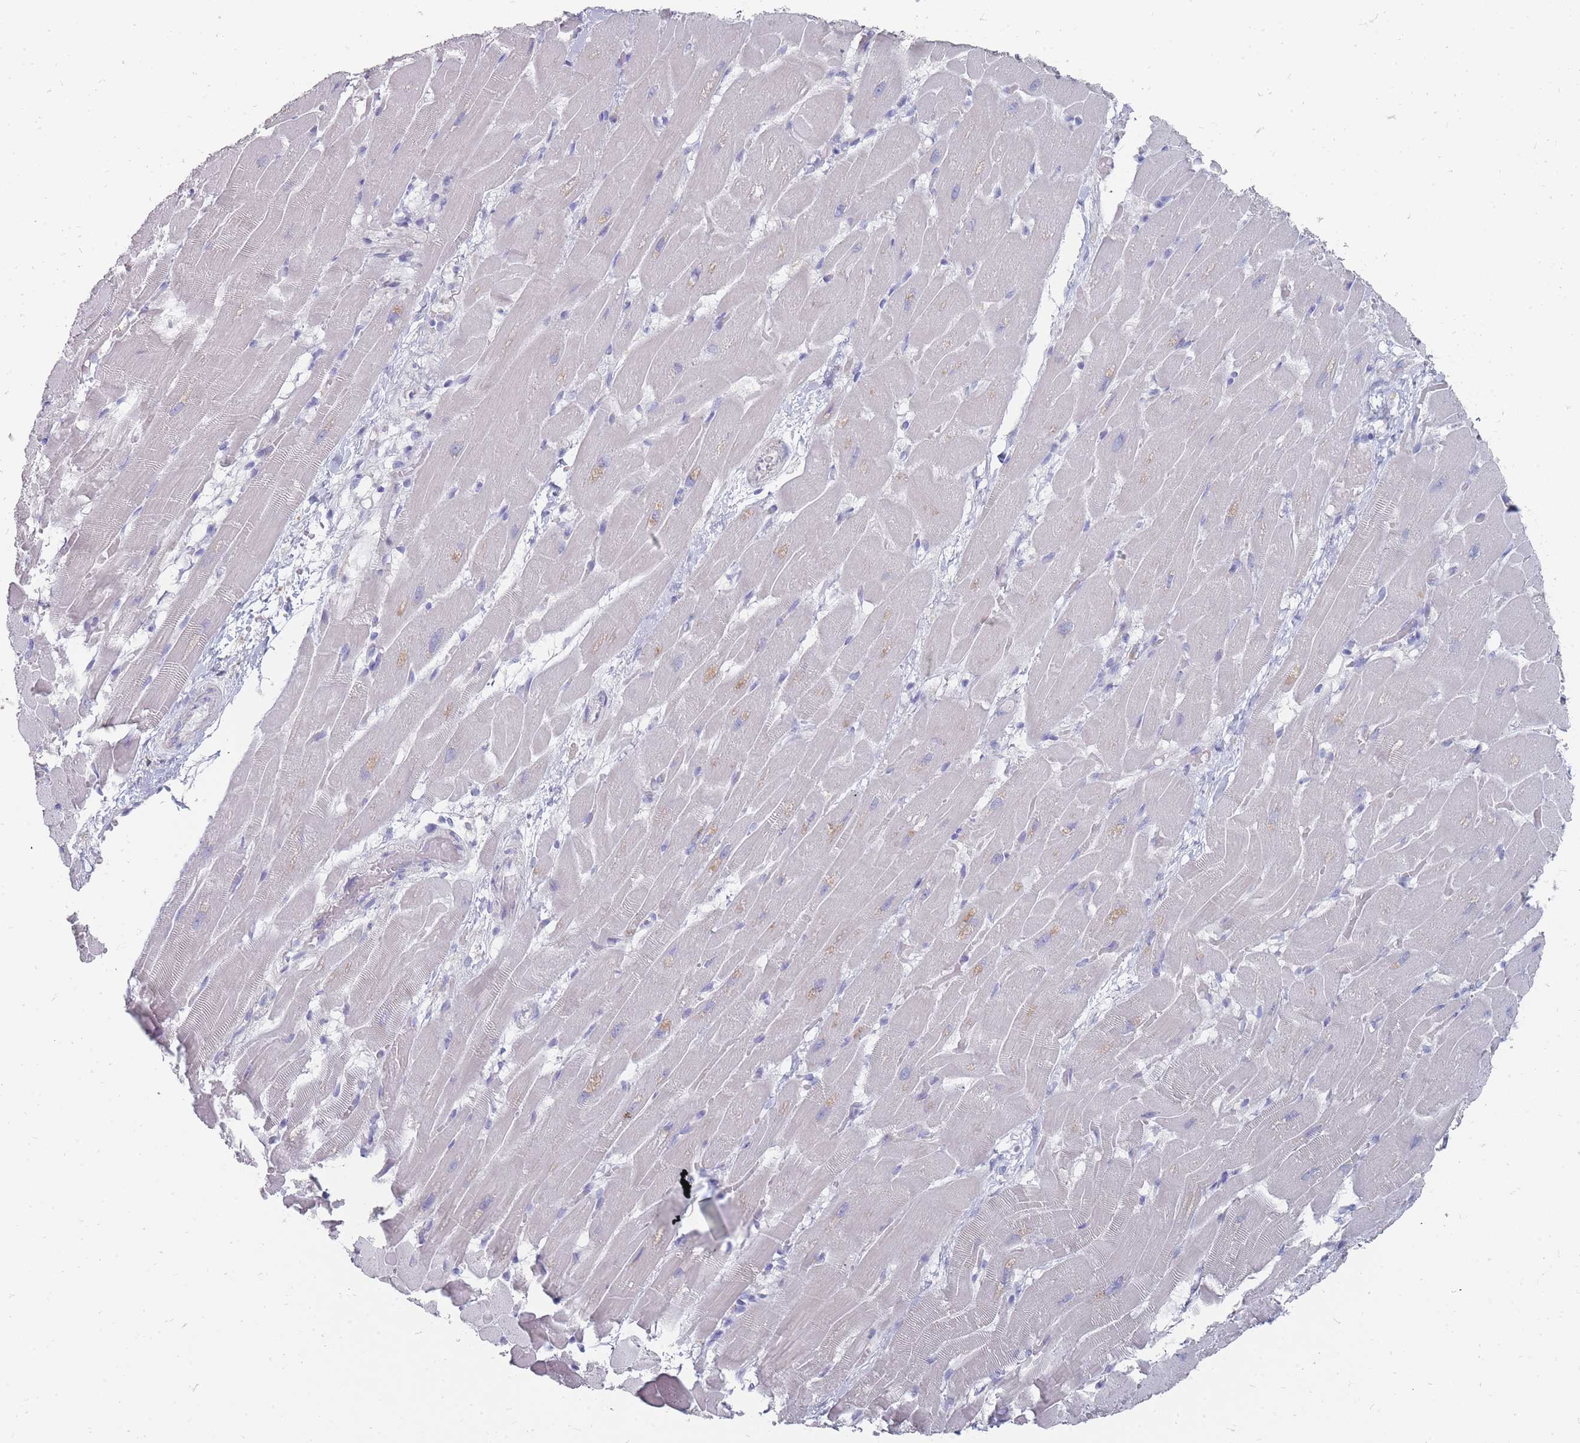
{"staining": {"intensity": "negative", "quantity": "none", "location": "none"}, "tissue": "heart muscle", "cell_type": "Cardiomyocytes", "image_type": "normal", "snomed": [{"axis": "morphology", "description": "Normal tissue, NOS"}, {"axis": "topography", "description": "Heart"}], "caption": "This image is of unremarkable heart muscle stained with immunohistochemistry (IHC) to label a protein in brown with the nuclei are counter-stained blue. There is no expression in cardiomyocytes. (Stains: DAB immunohistochemistry with hematoxylin counter stain, Microscopy: brightfield microscopy at high magnification).", "gene": "OTULINL", "patient": {"sex": "male", "age": 37}}